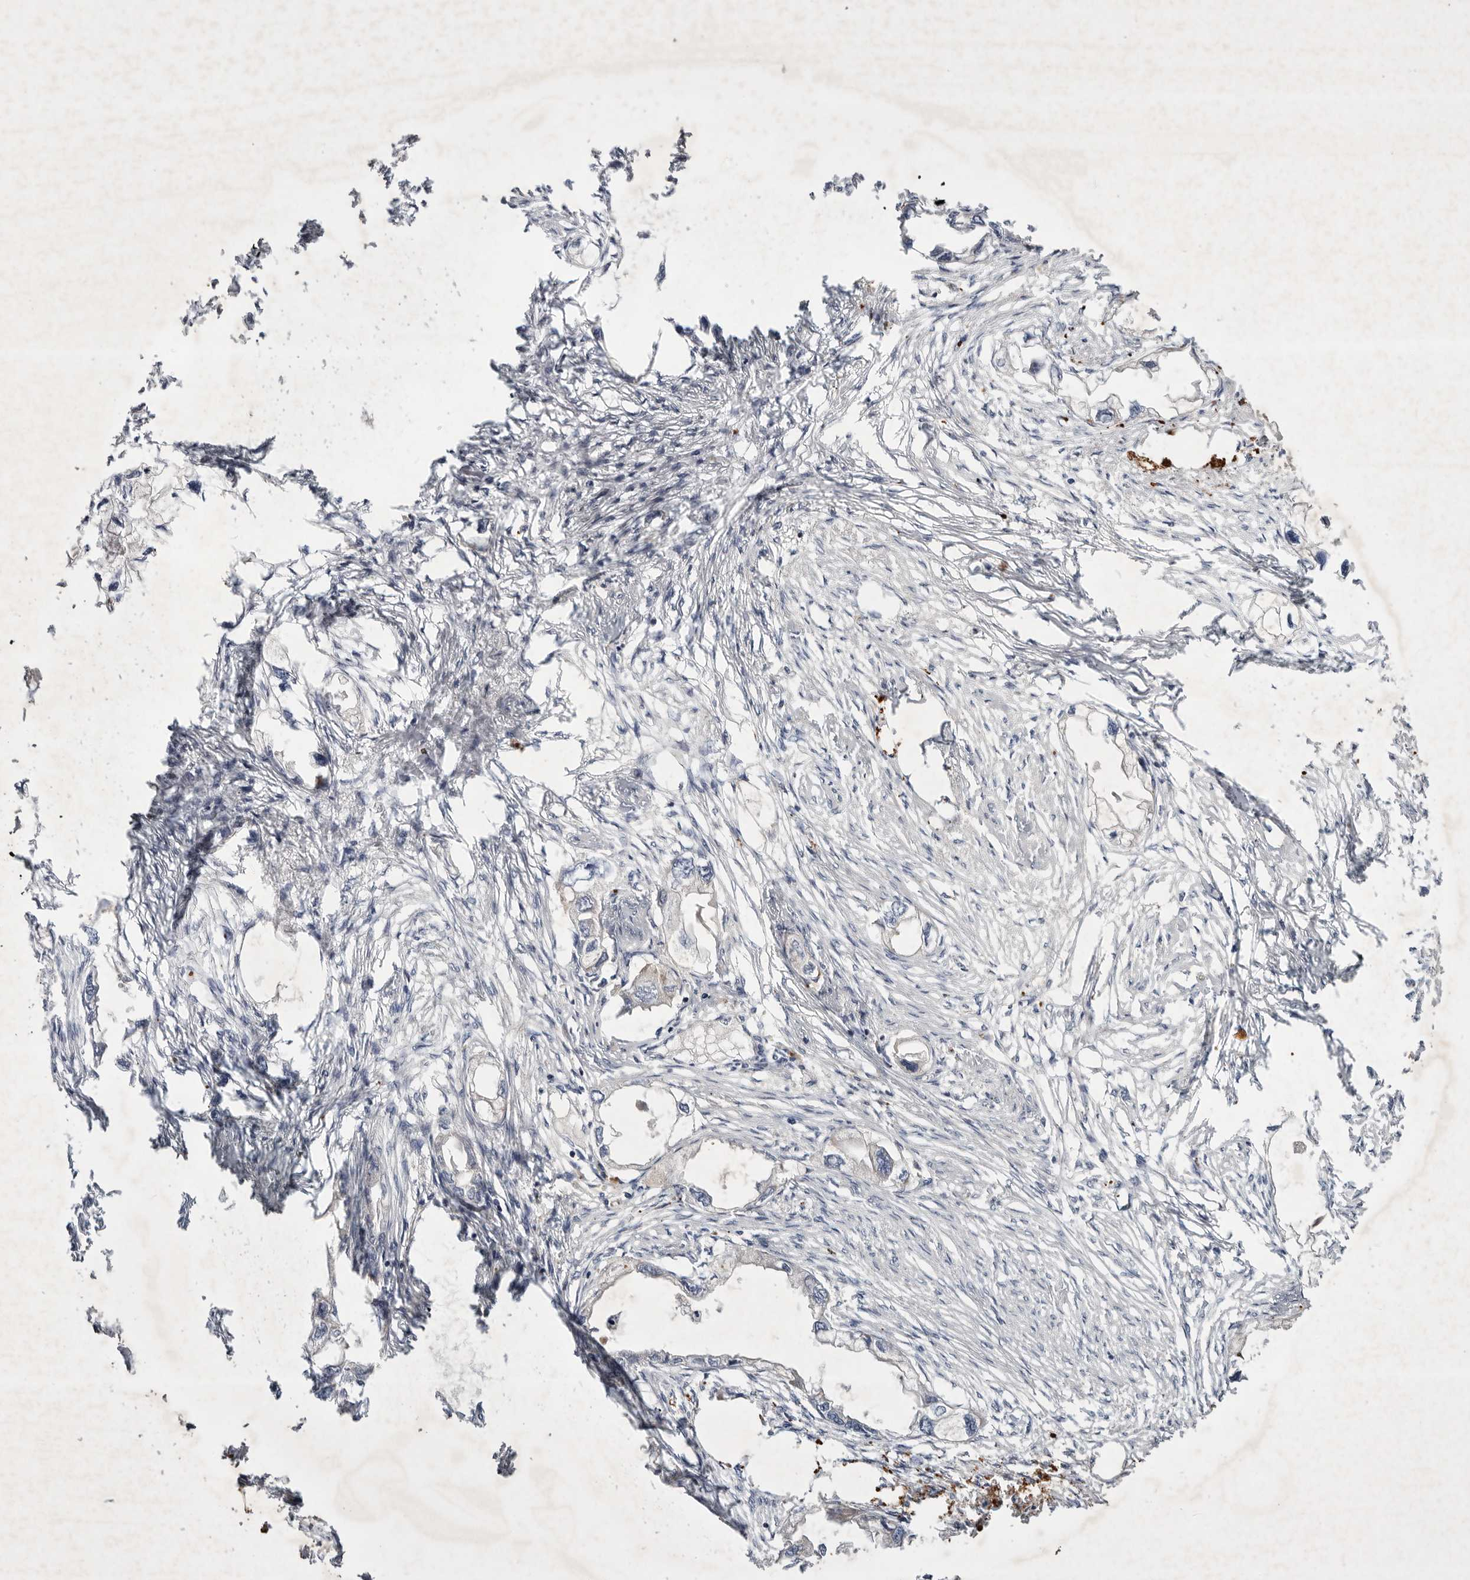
{"staining": {"intensity": "negative", "quantity": "none", "location": "none"}, "tissue": "endometrial cancer", "cell_type": "Tumor cells", "image_type": "cancer", "snomed": [{"axis": "morphology", "description": "Adenocarcinoma, NOS"}, {"axis": "morphology", "description": "Adenocarcinoma, metastatic, NOS"}, {"axis": "topography", "description": "Adipose tissue"}, {"axis": "topography", "description": "Endometrium"}], "caption": "This is a image of IHC staining of adenocarcinoma (endometrial), which shows no positivity in tumor cells.", "gene": "TNFSF14", "patient": {"sex": "female", "age": 67}}